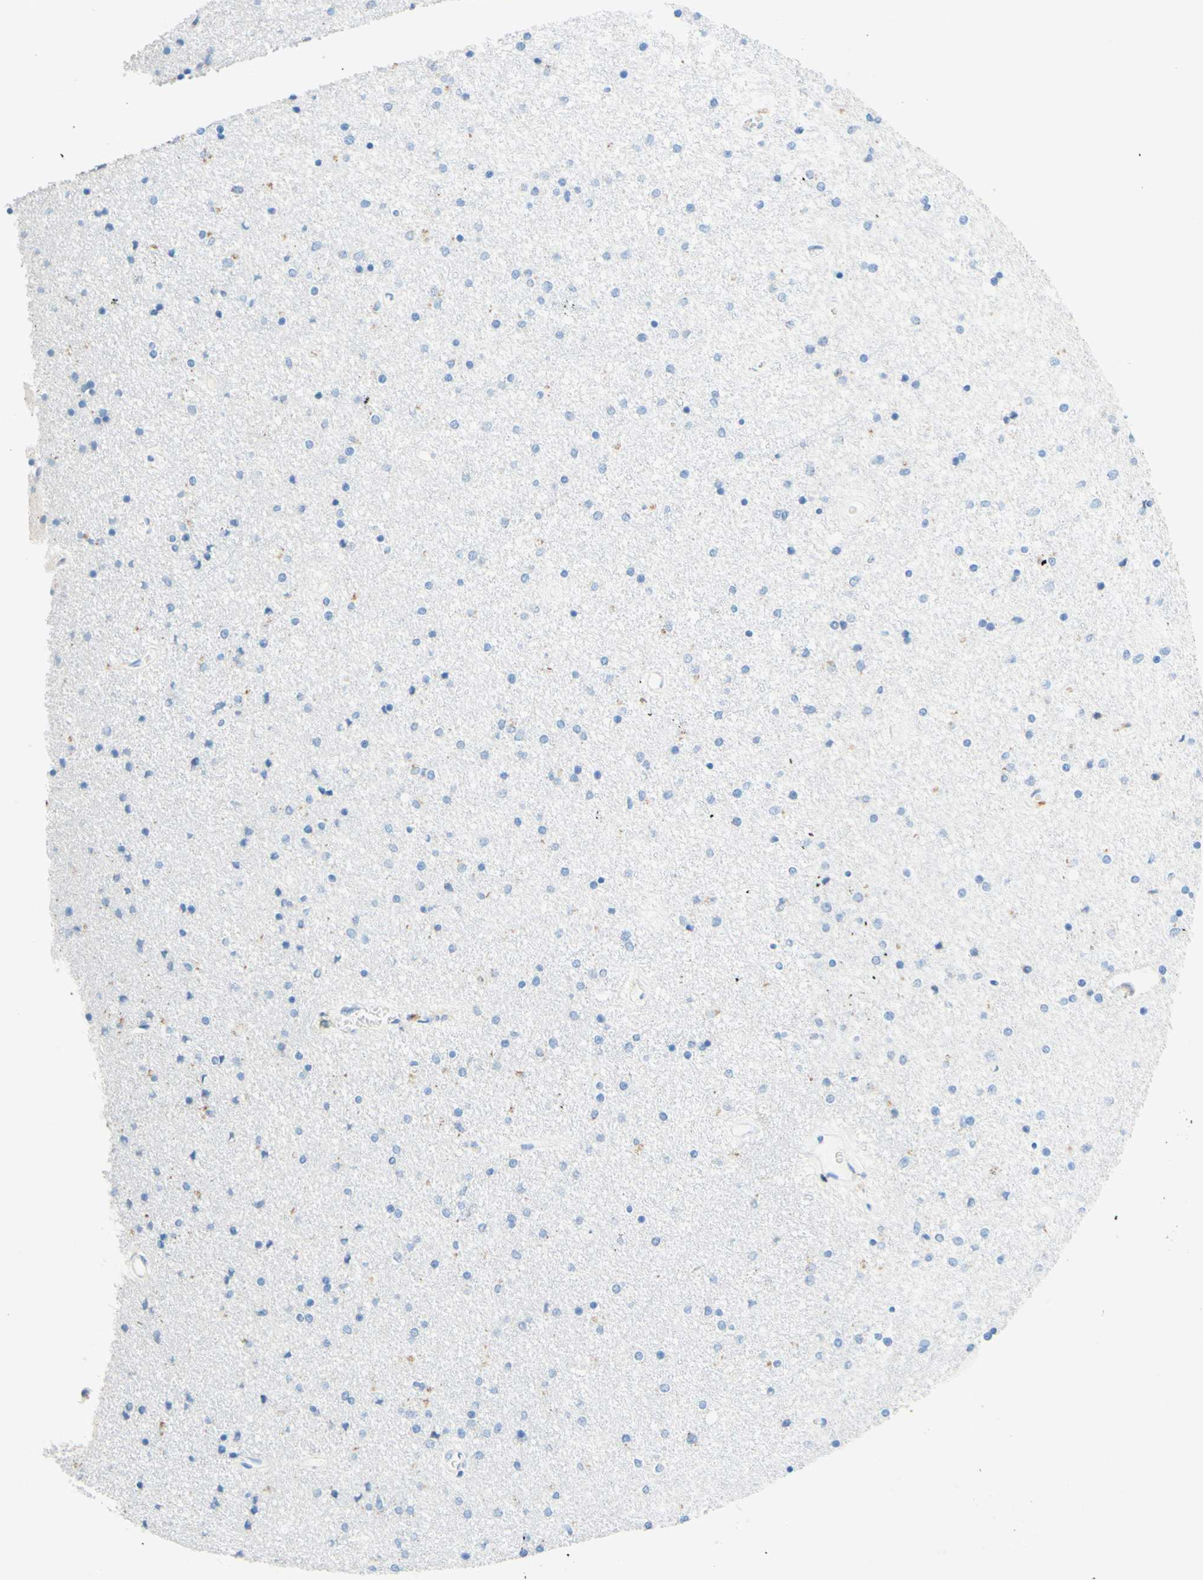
{"staining": {"intensity": "negative", "quantity": "none", "location": "none"}, "tissue": "caudate", "cell_type": "Glial cells", "image_type": "normal", "snomed": [{"axis": "morphology", "description": "Normal tissue, NOS"}, {"axis": "topography", "description": "Lateral ventricle wall"}], "caption": "Immunohistochemistry (IHC) histopathology image of normal caudate stained for a protein (brown), which shows no positivity in glial cells.", "gene": "SLC46A1", "patient": {"sex": "female", "age": 54}}